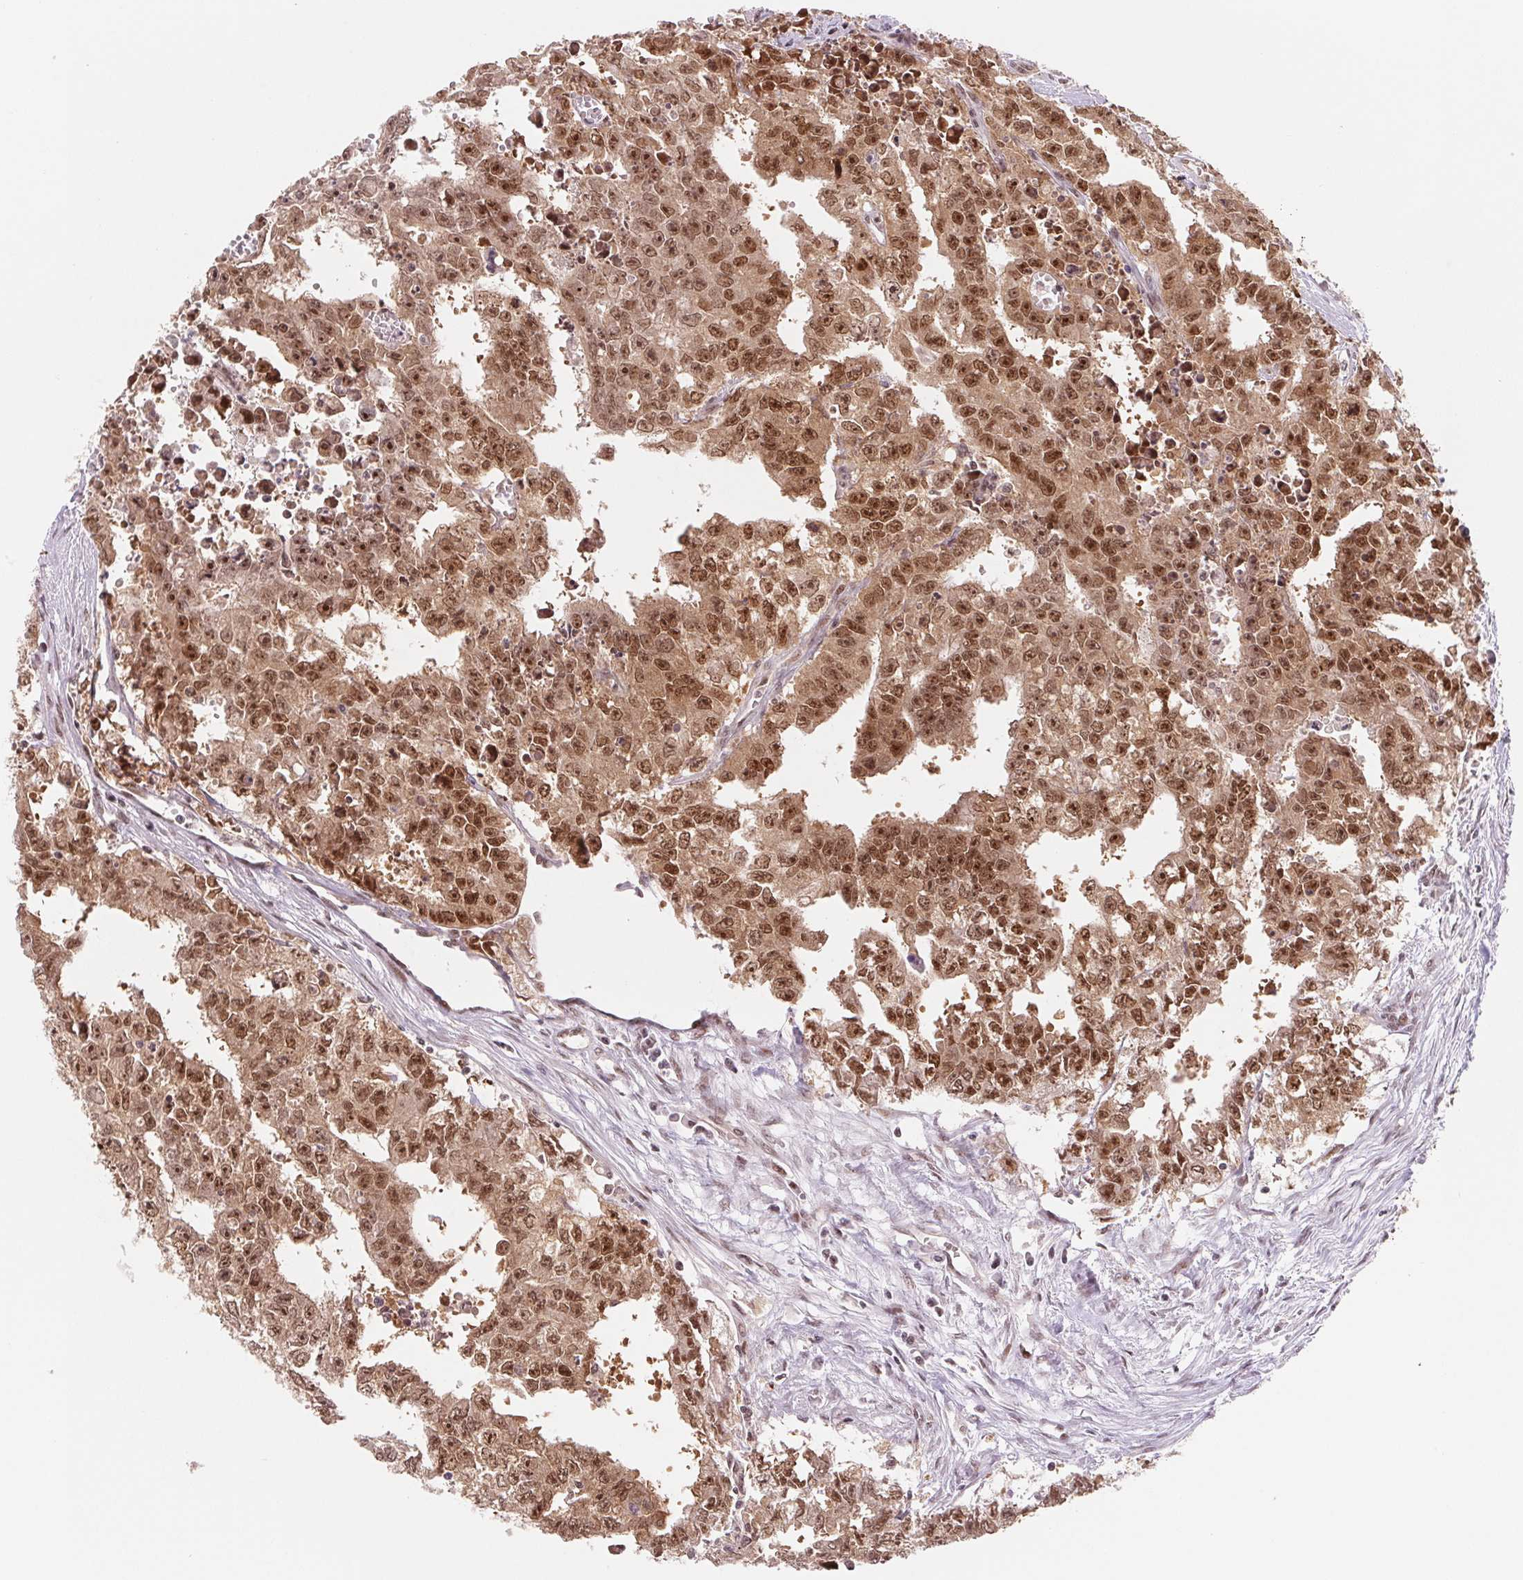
{"staining": {"intensity": "moderate", "quantity": ">75%", "location": "cytoplasmic/membranous,nuclear"}, "tissue": "testis cancer", "cell_type": "Tumor cells", "image_type": "cancer", "snomed": [{"axis": "morphology", "description": "Carcinoma, Embryonal, NOS"}, {"axis": "morphology", "description": "Teratoma, malignant, NOS"}, {"axis": "topography", "description": "Testis"}], "caption": "The micrograph shows staining of embryonal carcinoma (testis), revealing moderate cytoplasmic/membranous and nuclear protein expression (brown color) within tumor cells.", "gene": "DNAJB6", "patient": {"sex": "male", "age": 24}}